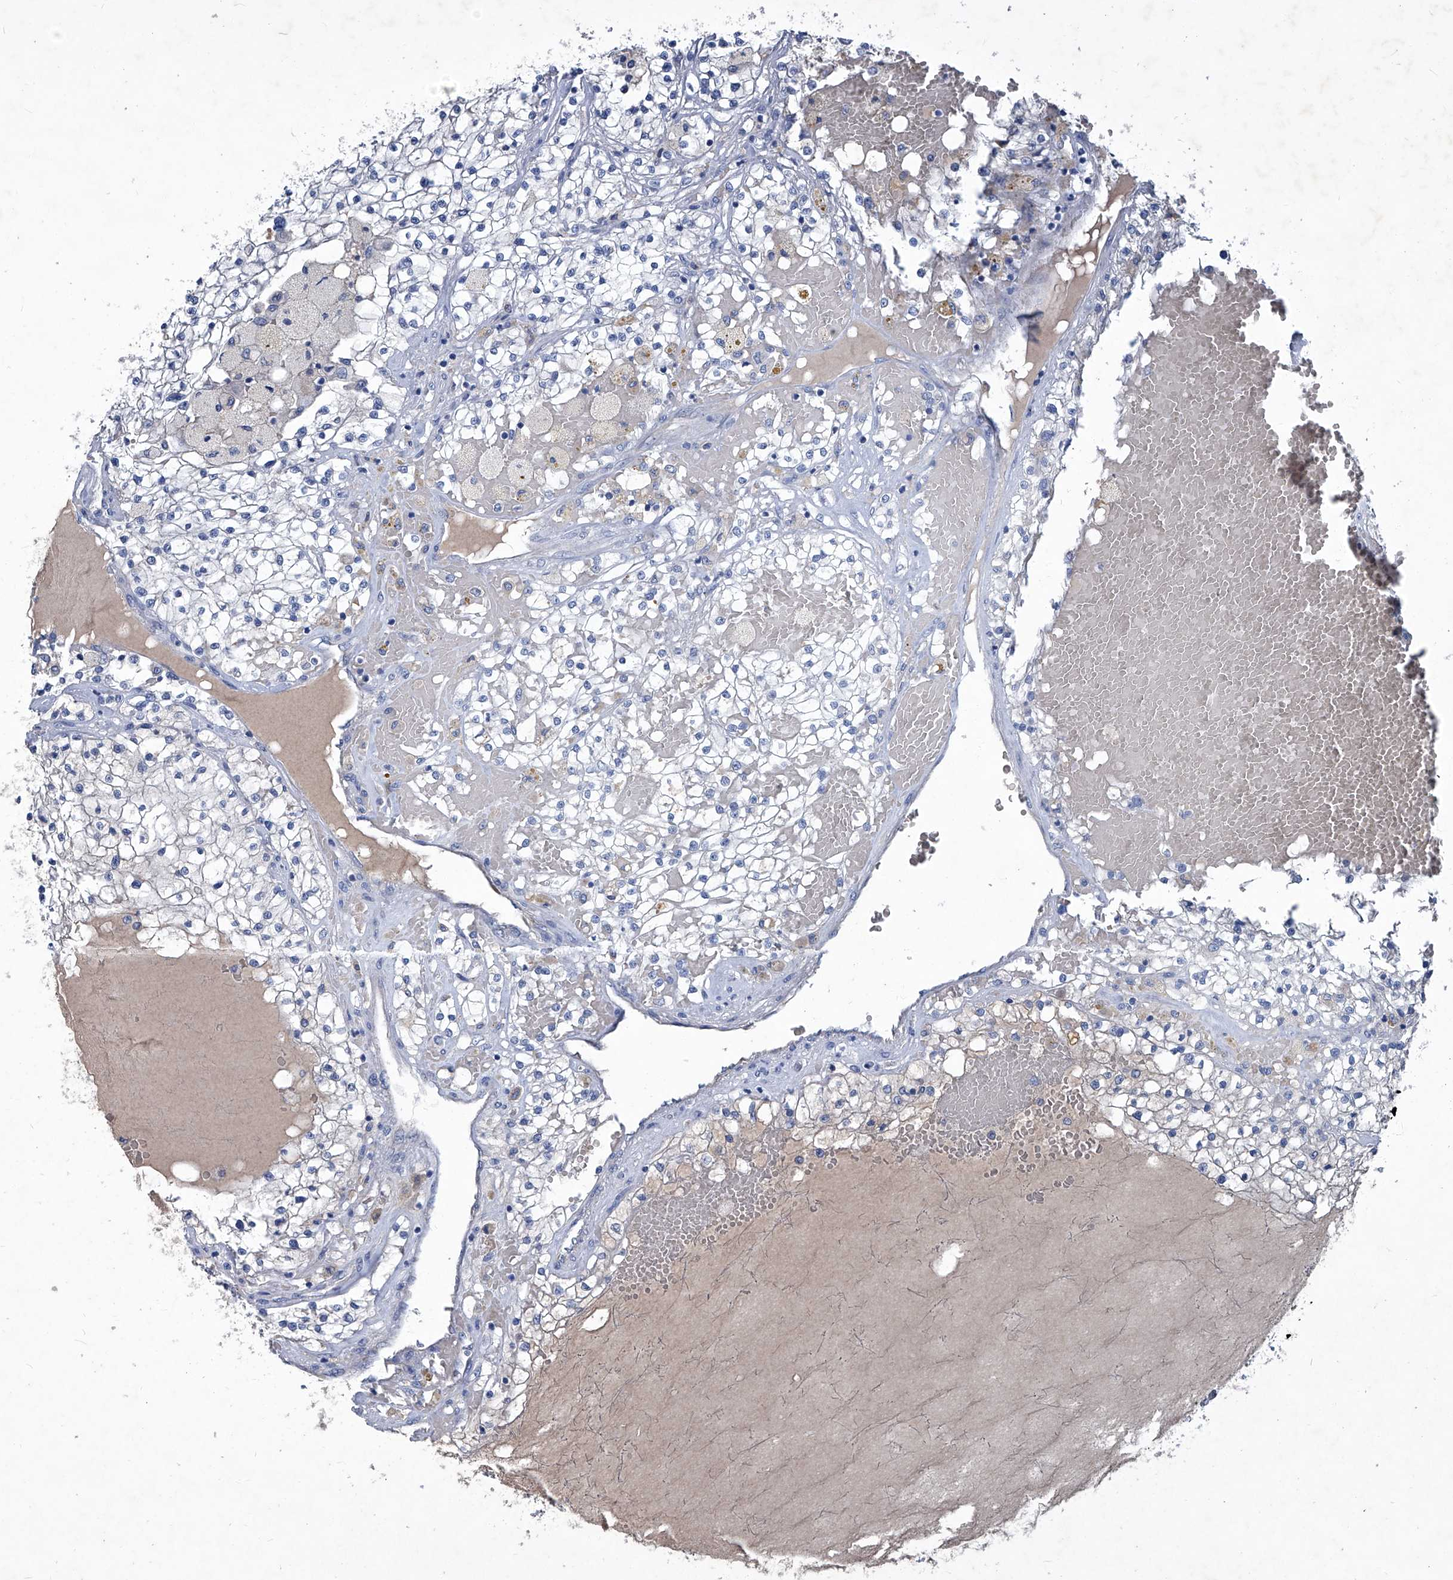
{"staining": {"intensity": "negative", "quantity": "none", "location": "none"}, "tissue": "renal cancer", "cell_type": "Tumor cells", "image_type": "cancer", "snomed": [{"axis": "morphology", "description": "Normal tissue, NOS"}, {"axis": "morphology", "description": "Adenocarcinoma, NOS"}, {"axis": "topography", "description": "Kidney"}], "caption": "Immunohistochemistry photomicrograph of renal cancer (adenocarcinoma) stained for a protein (brown), which exhibits no positivity in tumor cells. Brightfield microscopy of immunohistochemistry (IHC) stained with DAB (3,3'-diaminobenzidine) (brown) and hematoxylin (blue), captured at high magnification.", "gene": "MTARC1", "patient": {"sex": "male", "age": 68}}